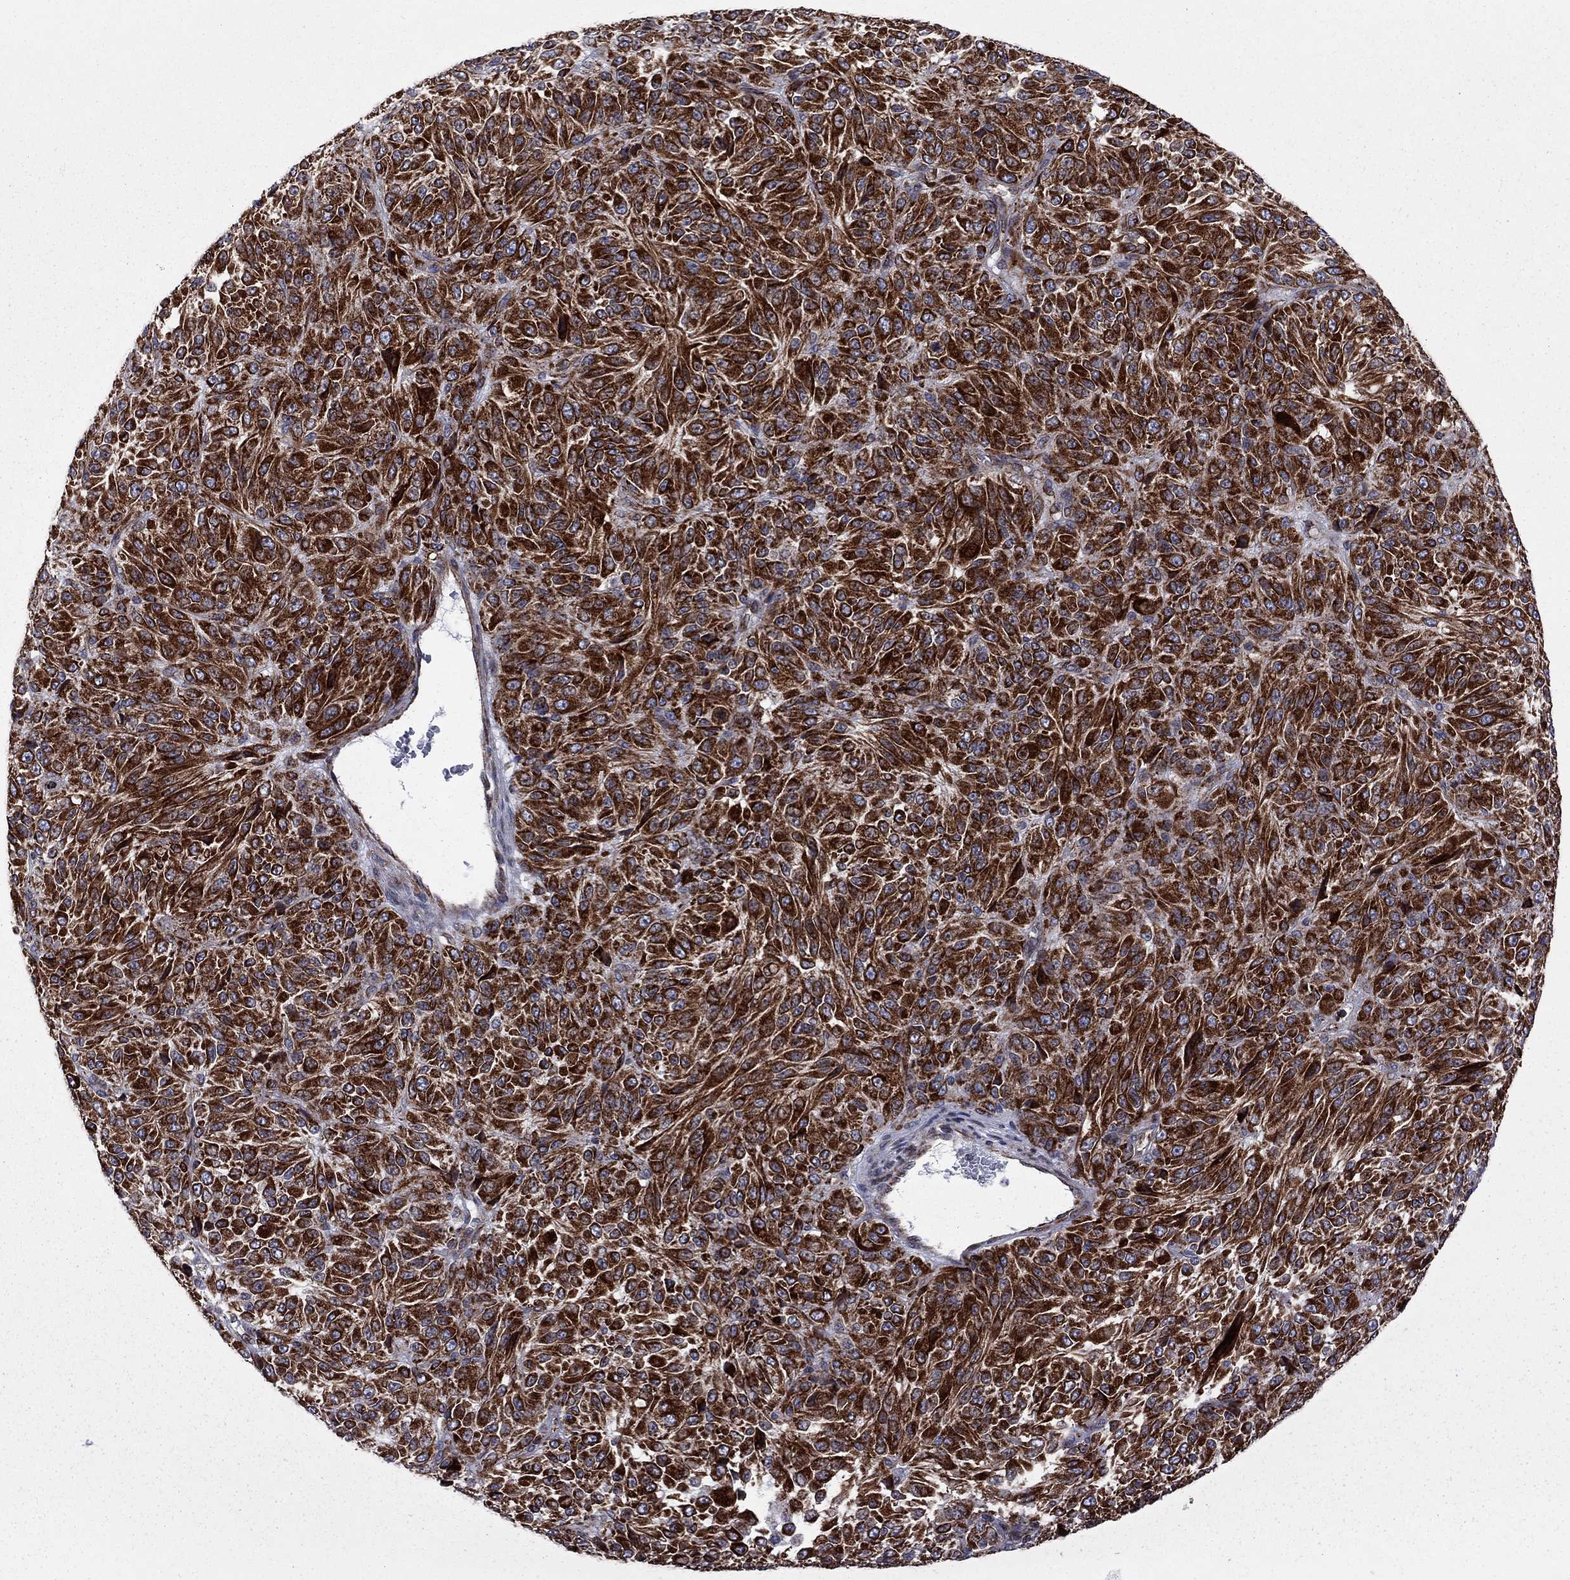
{"staining": {"intensity": "strong", "quantity": ">75%", "location": "cytoplasmic/membranous"}, "tissue": "melanoma", "cell_type": "Tumor cells", "image_type": "cancer", "snomed": [{"axis": "morphology", "description": "Malignant melanoma, Metastatic site"}, {"axis": "topography", "description": "Brain"}], "caption": "A photomicrograph of malignant melanoma (metastatic site) stained for a protein reveals strong cytoplasmic/membranous brown staining in tumor cells.", "gene": "CLPTM1", "patient": {"sex": "female", "age": 56}}